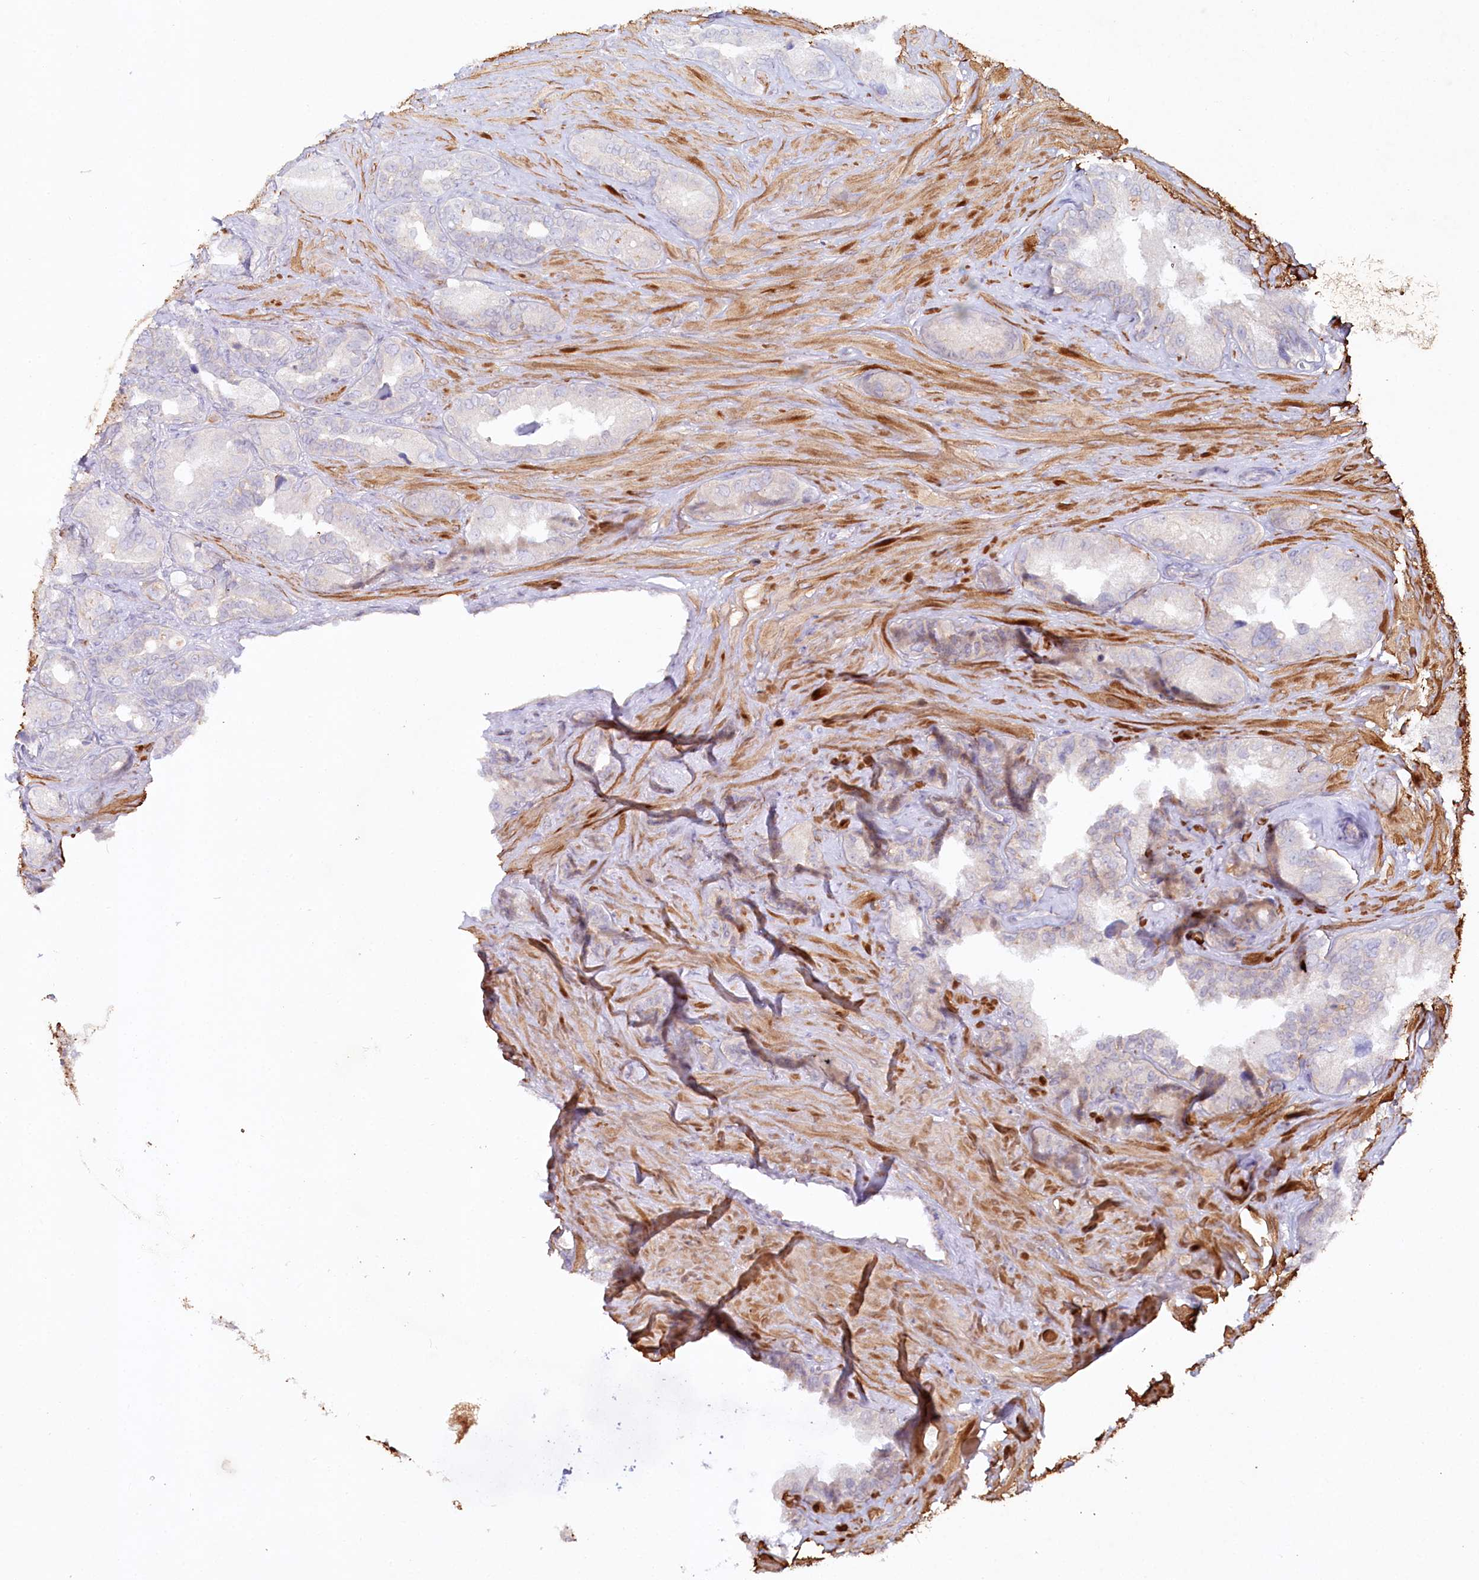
{"staining": {"intensity": "negative", "quantity": "none", "location": "none"}, "tissue": "seminal vesicle", "cell_type": "Glandular cells", "image_type": "normal", "snomed": [{"axis": "morphology", "description": "Normal tissue, NOS"}, {"axis": "topography", "description": "Seminal veicle"}, {"axis": "topography", "description": "Peripheral nerve tissue"}], "caption": "An IHC image of benign seminal vesicle is shown. There is no staining in glandular cells of seminal vesicle.", "gene": "ALDH3B1", "patient": {"sex": "male", "age": 67}}